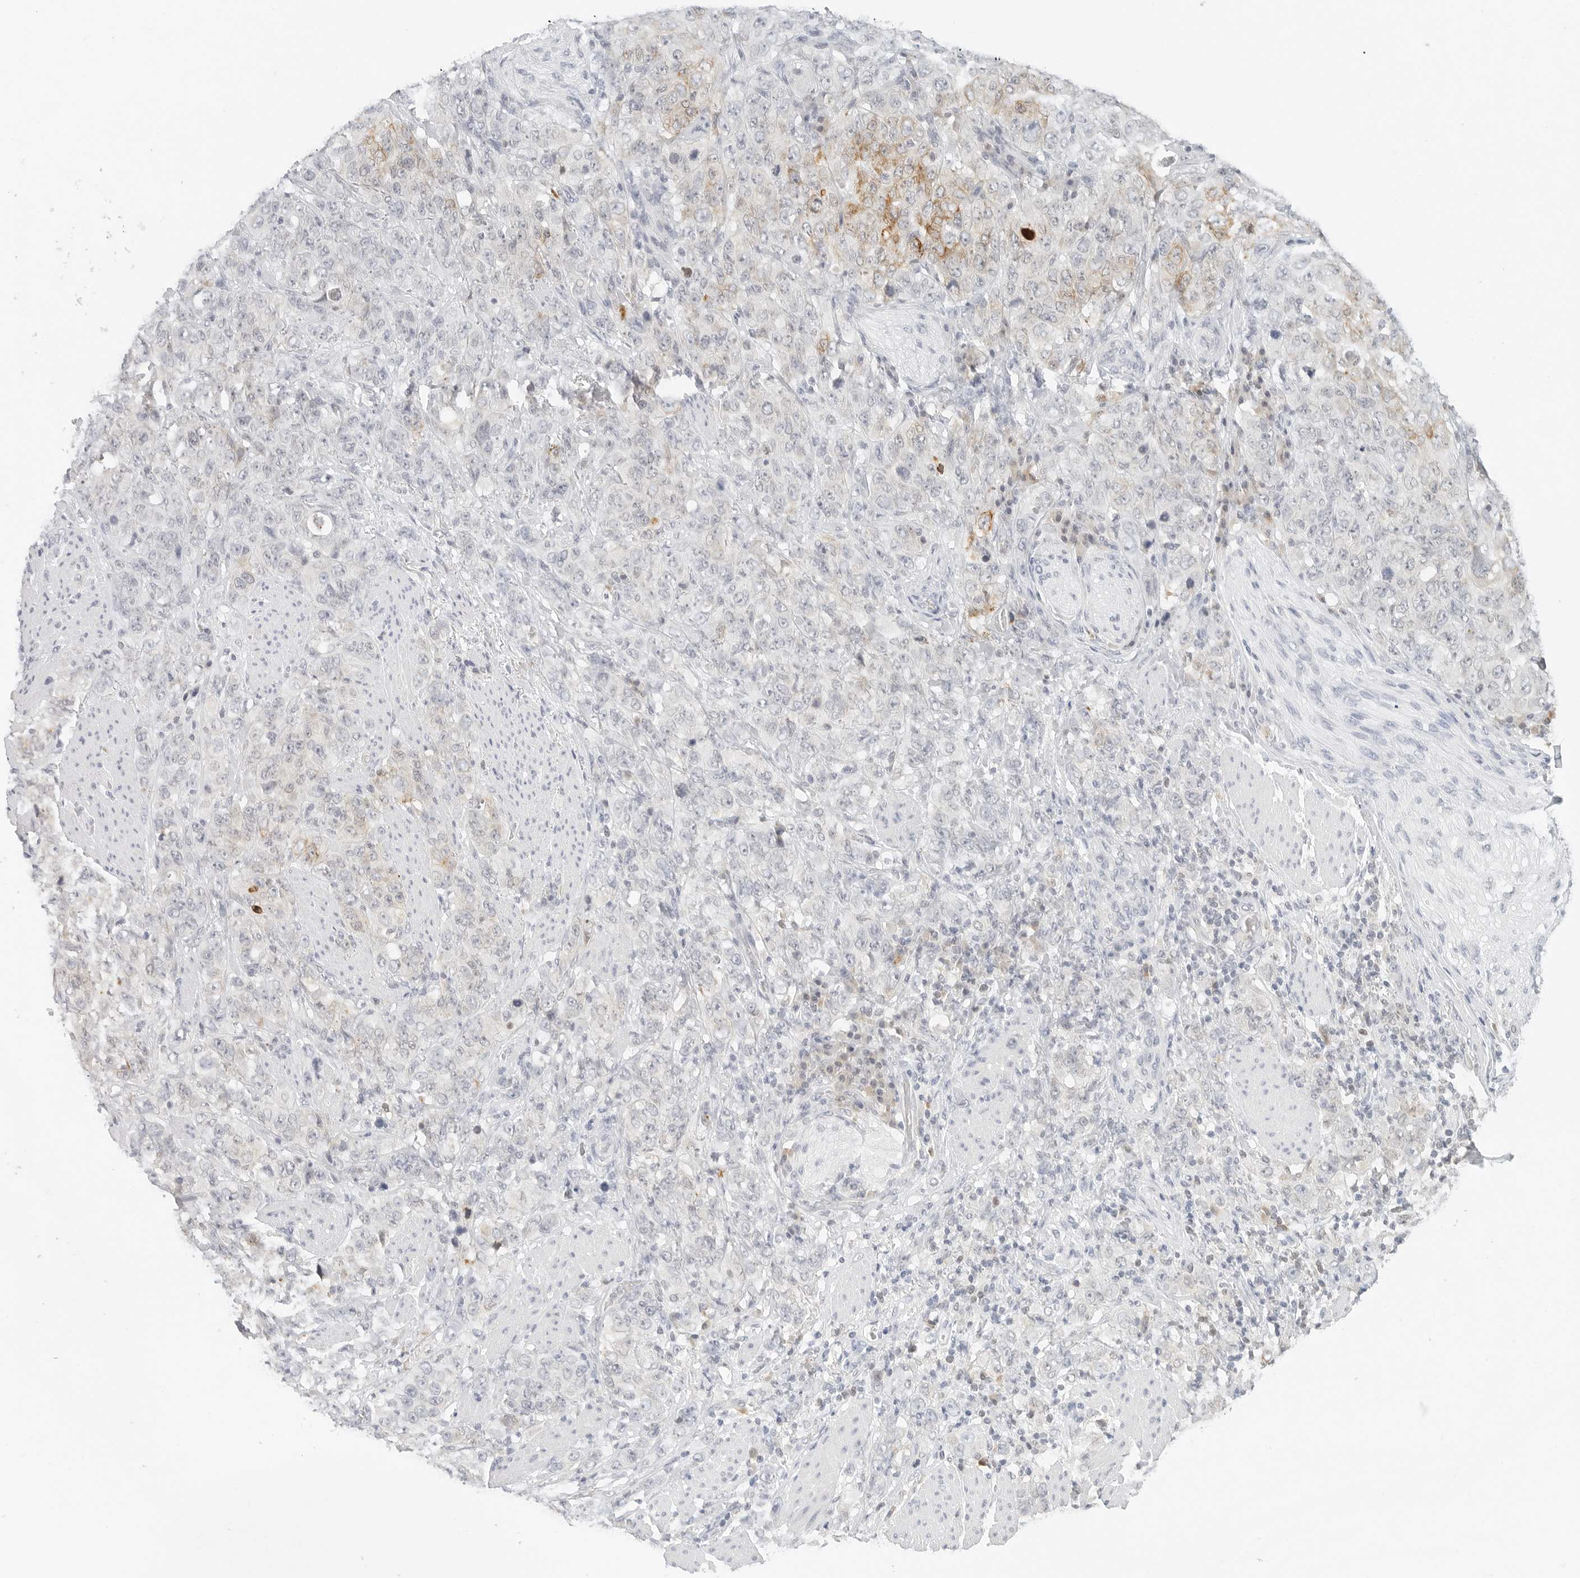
{"staining": {"intensity": "moderate", "quantity": "<25%", "location": "cytoplasmic/membranous"}, "tissue": "stomach cancer", "cell_type": "Tumor cells", "image_type": "cancer", "snomed": [{"axis": "morphology", "description": "Adenocarcinoma, NOS"}, {"axis": "topography", "description": "Stomach"}], "caption": "Immunohistochemical staining of human stomach cancer (adenocarcinoma) exhibits low levels of moderate cytoplasmic/membranous protein staining in approximately <25% of tumor cells. The staining was performed using DAB (3,3'-diaminobenzidine), with brown indicating positive protein expression. Nuclei are stained blue with hematoxylin.", "gene": "NEO1", "patient": {"sex": "male", "age": 48}}